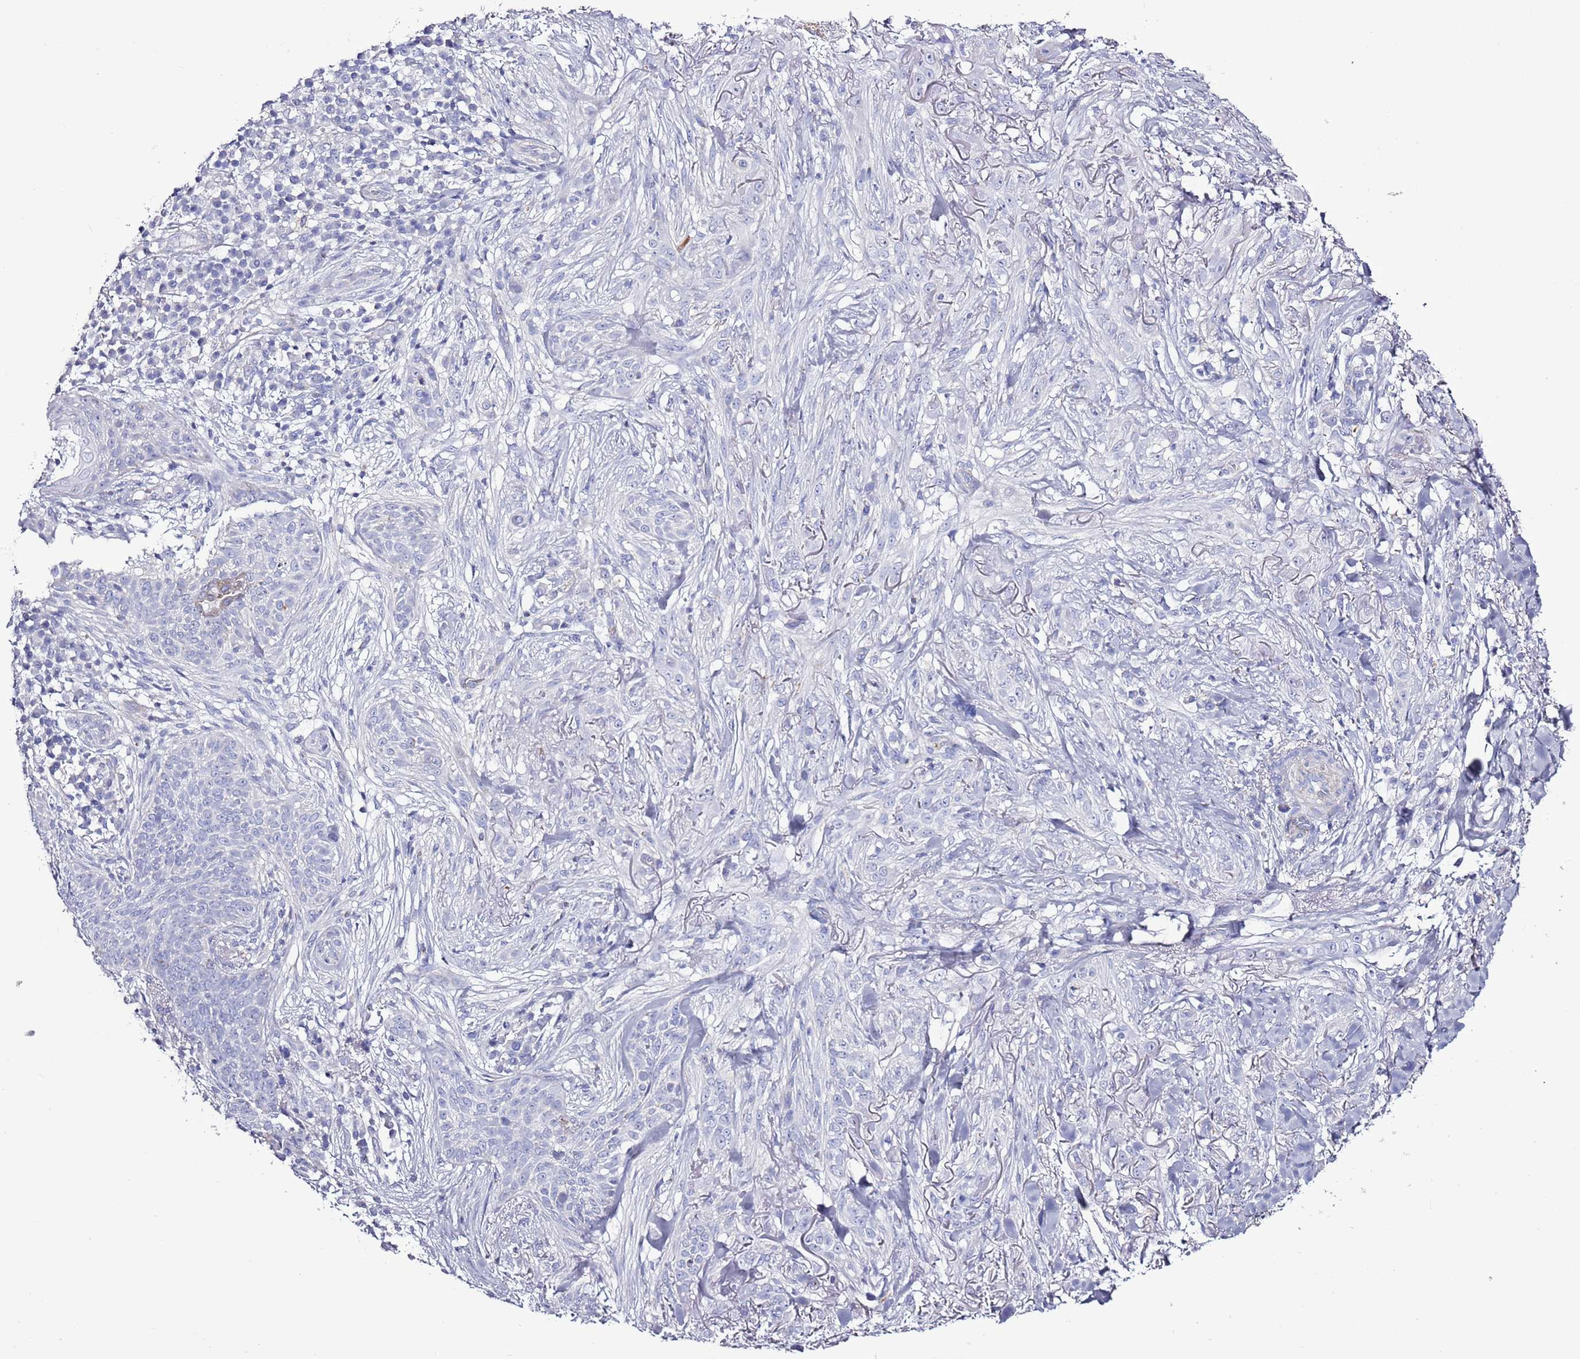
{"staining": {"intensity": "negative", "quantity": "none", "location": "none"}, "tissue": "skin cancer", "cell_type": "Tumor cells", "image_type": "cancer", "snomed": [{"axis": "morphology", "description": "Basal cell carcinoma"}, {"axis": "topography", "description": "Skin"}], "caption": "Immunohistochemical staining of human skin cancer (basal cell carcinoma) displays no significant expression in tumor cells. (Brightfield microscopy of DAB IHC at high magnification).", "gene": "SLC23A1", "patient": {"sex": "male", "age": 72}}